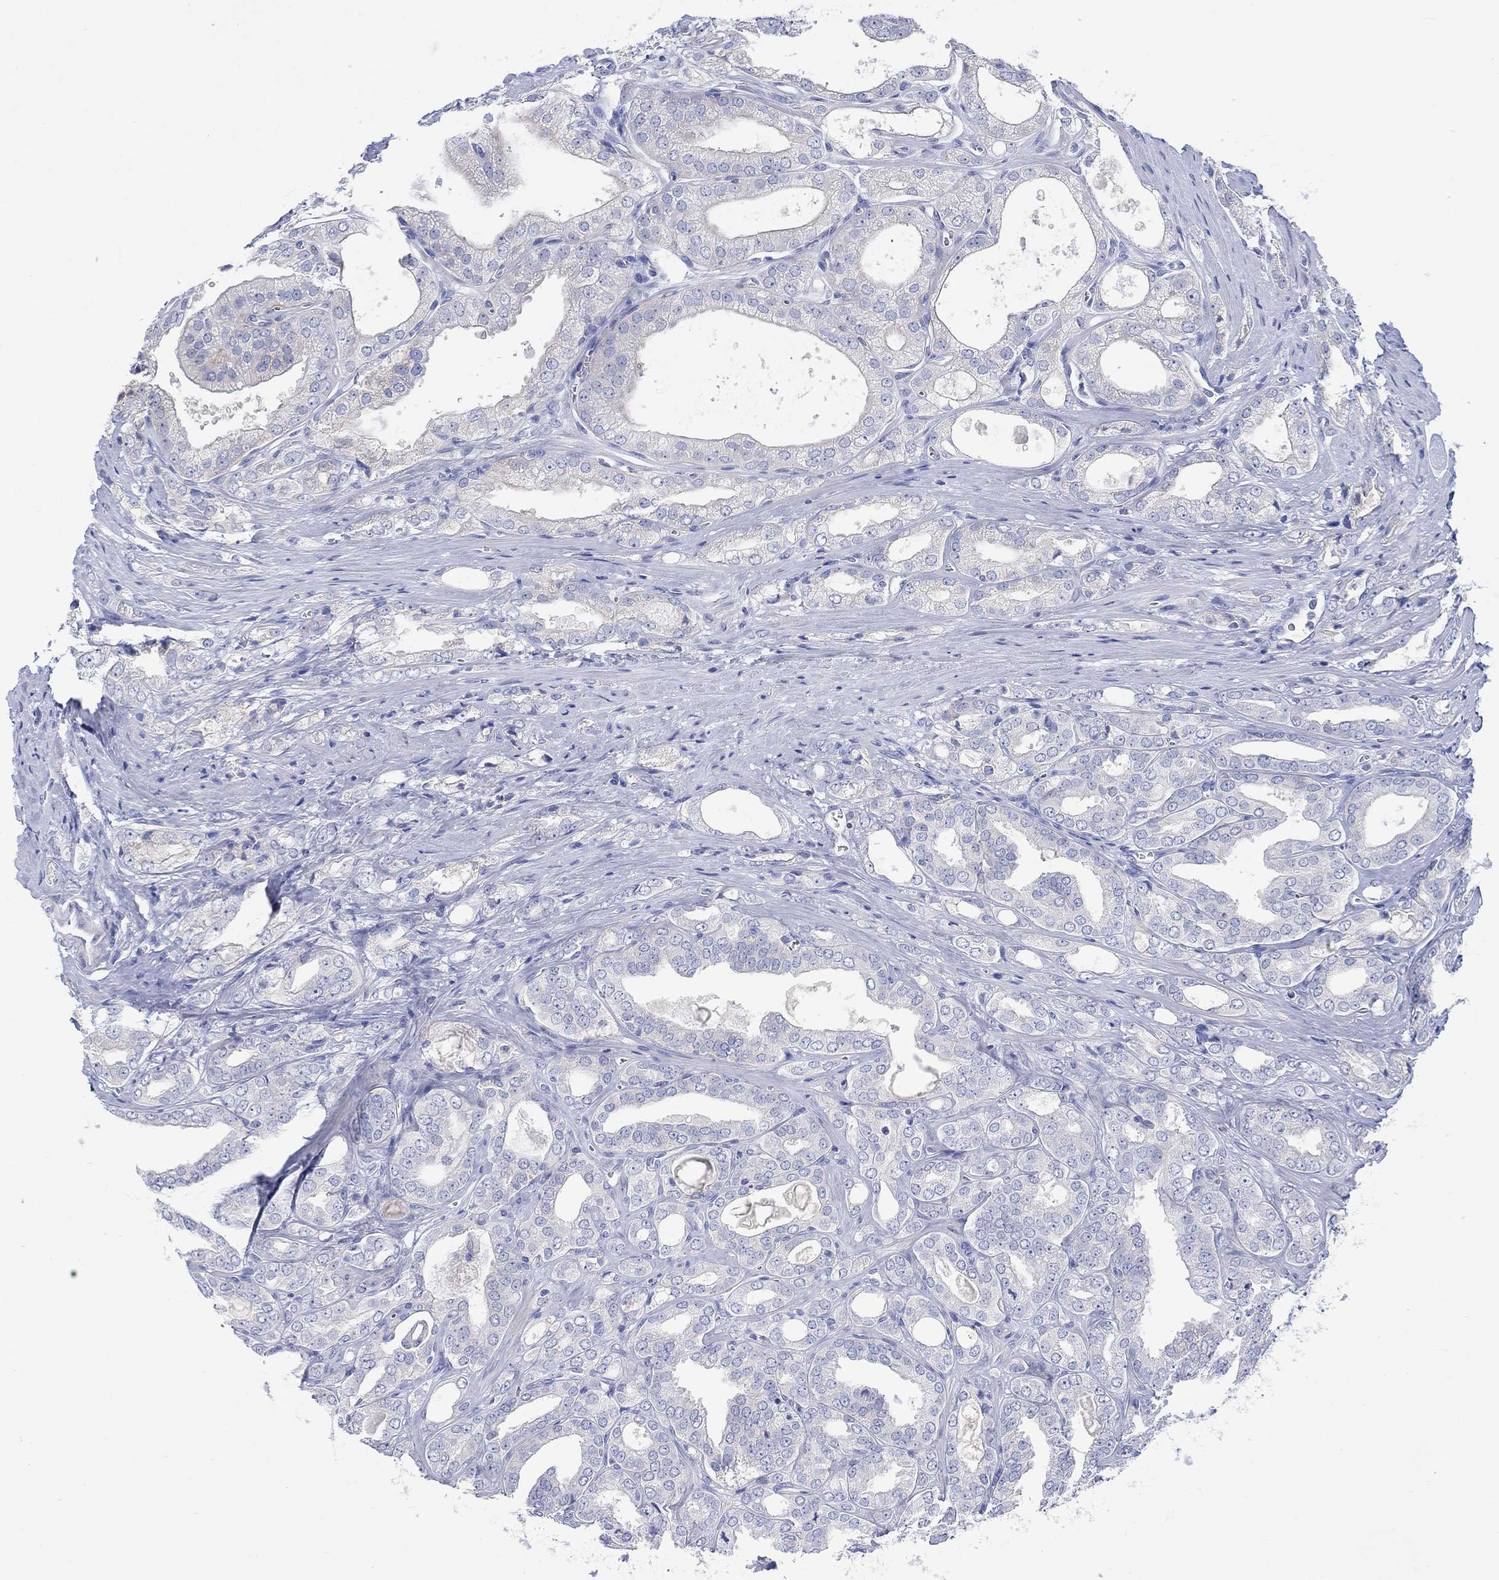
{"staining": {"intensity": "negative", "quantity": "none", "location": "none"}, "tissue": "prostate cancer", "cell_type": "Tumor cells", "image_type": "cancer", "snomed": [{"axis": "morphology", "description": "Adenocarcinoma, NOS"}, {"axis": "morphology", "description": "Adenocarcinoma, High grade"}, {"axis": "topography", "description": "Prostate"}], "caption": "Prostate cancer was stained to show a protein in brown. There is no significant staining in tumor cells.", "gene": "REEP6", "patient": {"sex": "male", "age": 70}}